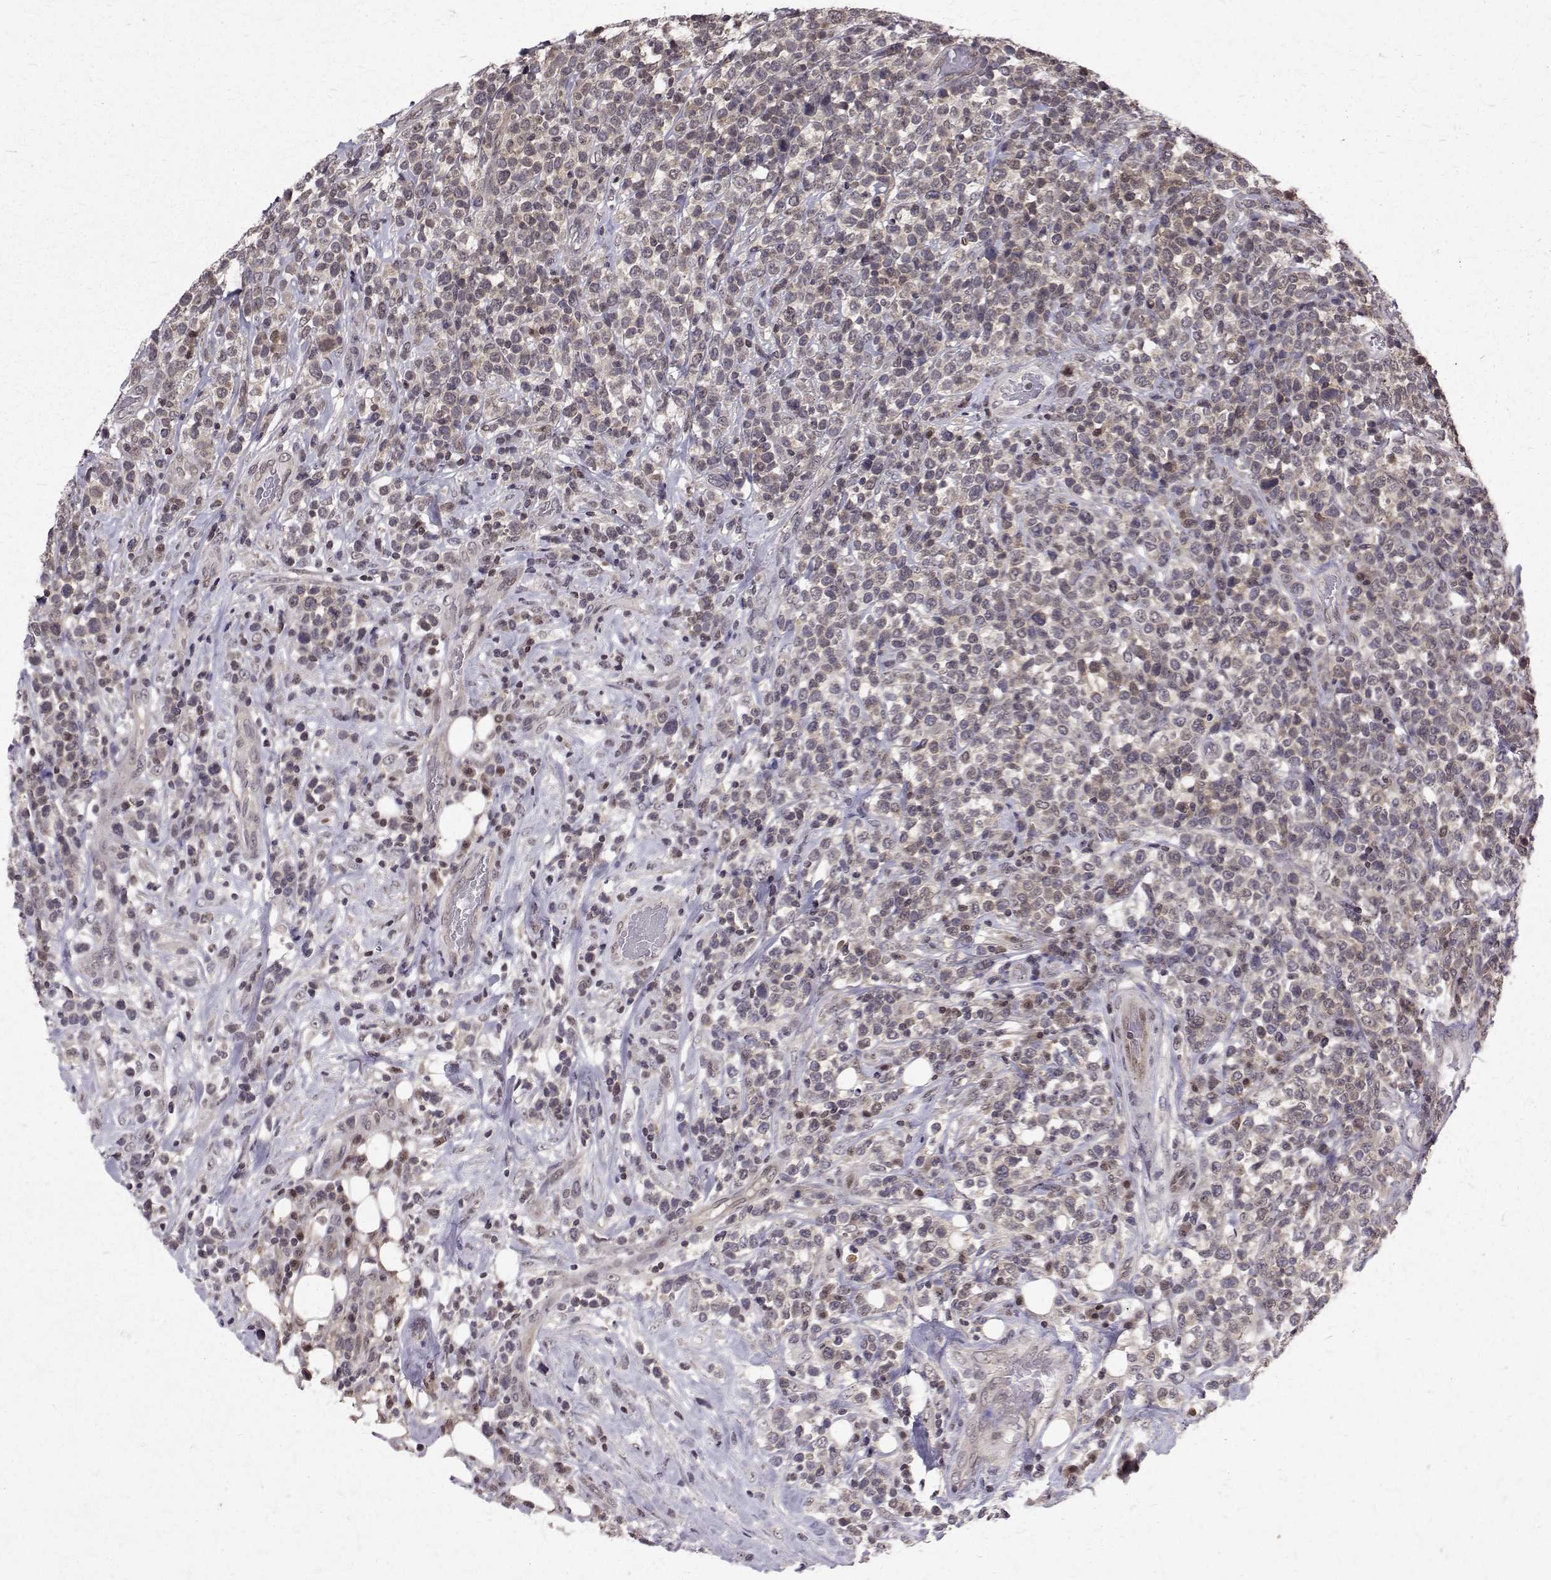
{"staining": {"intensity": "weak", "quantity": "<25%", "location": "nuclear"}, "tissue": "lymphoma", "cell_type": "Tumor cells", "image_type": "cancer", "snomed": [{"axis": "morphology", "description": "Malignant lymphoma, non-Hodgkin's type, High grade"}, {"axis": "topography", "description": "Soft tissue"}], "caption": "Histopathology image shows no significant protein expression in tumor cells of lymphoma.", "gene": "NIF3L1", "patient": {"sex": "female", "age": 56}}